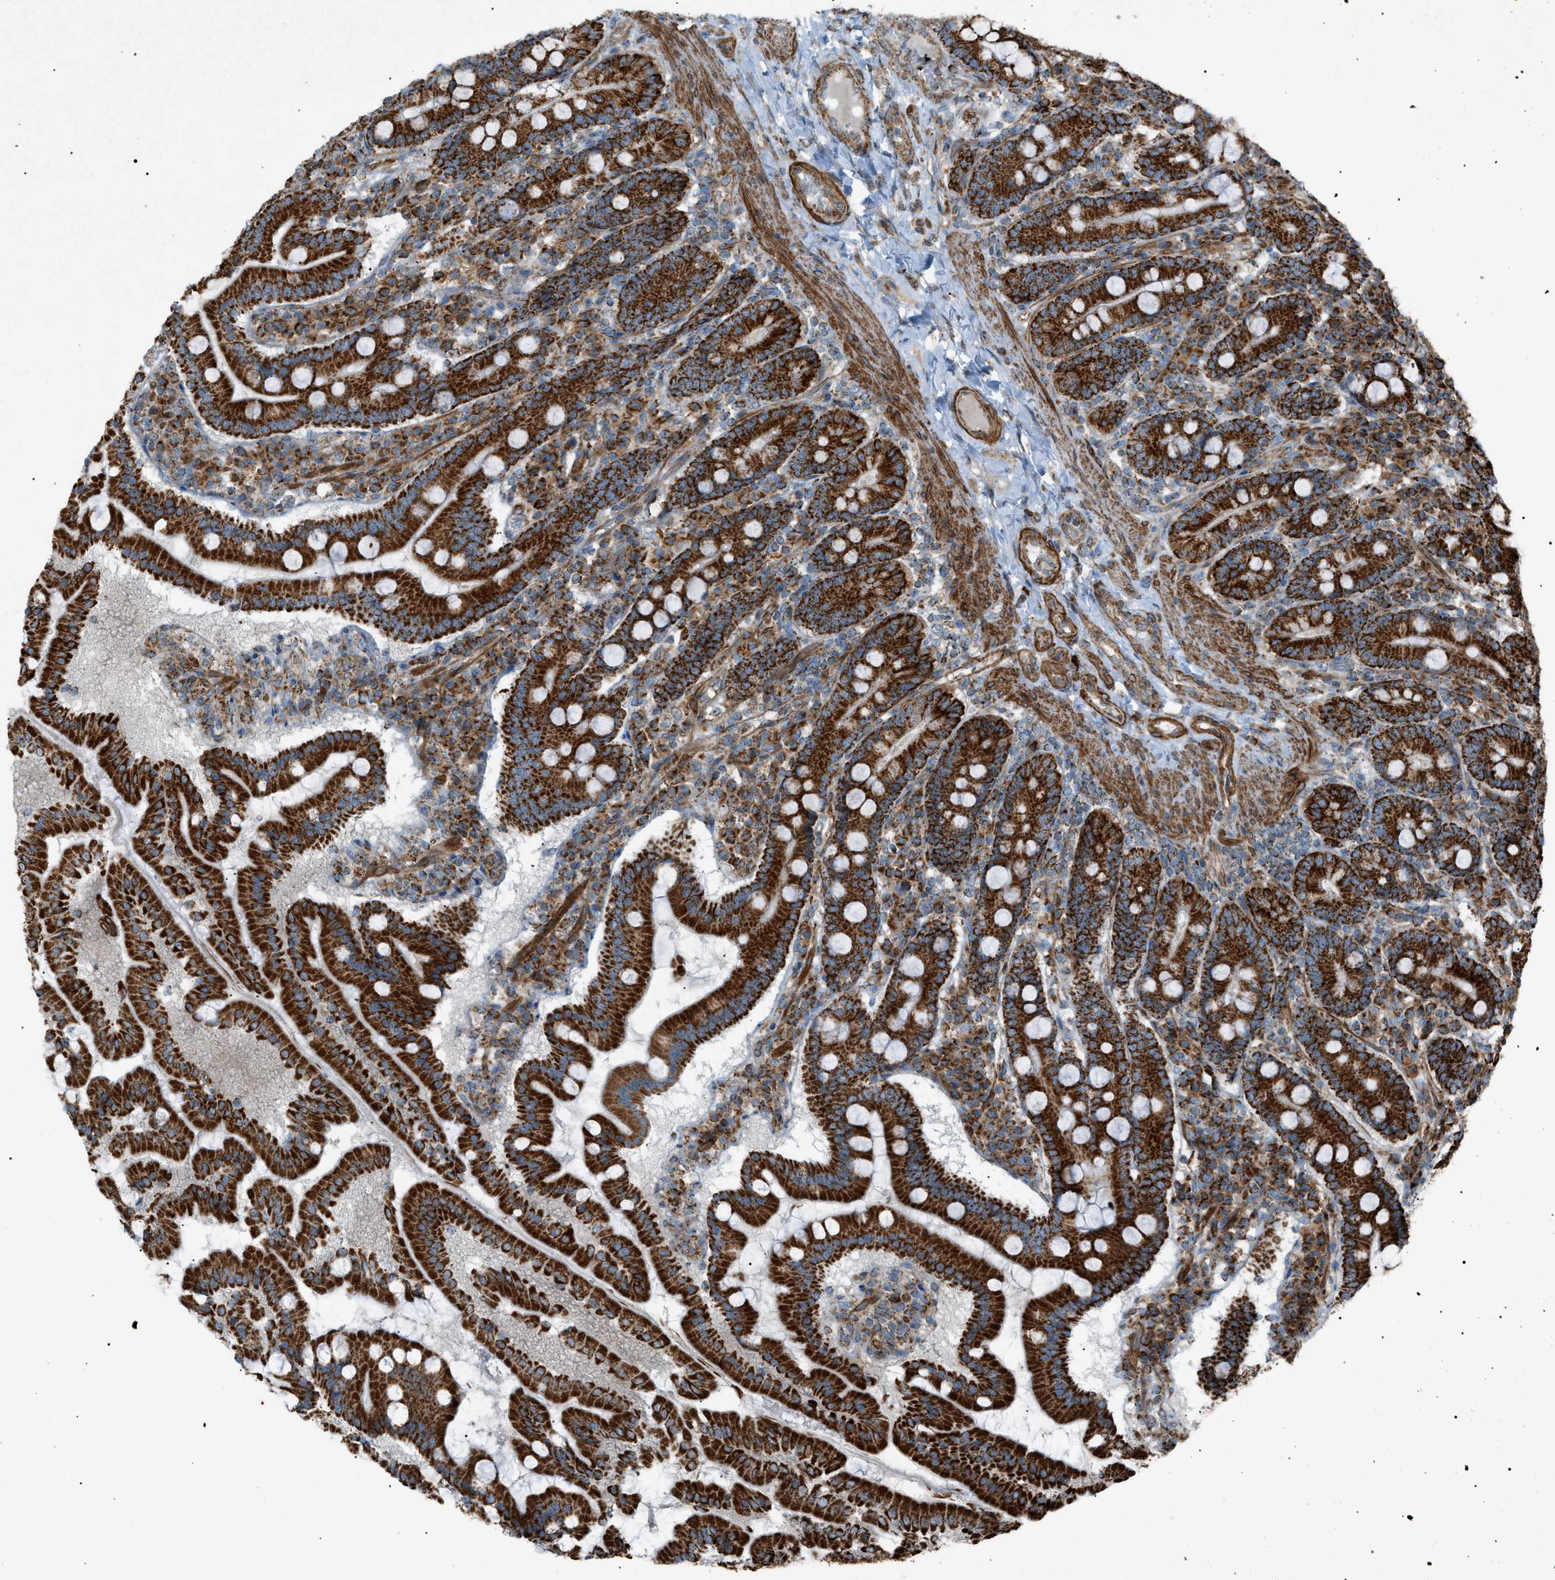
{"staining": {"intensity": "strong", "quantity": ">75%", "location": "cytoplasmic/membranous"}, "tissue": "duodenum", "cell_type": "Glandular cells", "image_type": "normal", "snomed": [{"axis": "morphology", "description": "Normal tissue, NOS"}, {"axis": "topography", "description": "Duodenum"}], "caption": "About >75% of glandular cells in unremarkable duodenum show strong cytoplasmic/membranous protein staining as visualized by brown immunohistochemical staining.", "gene": "C1GALT1C1", "patient": {"sex": "male", "age": 50}}